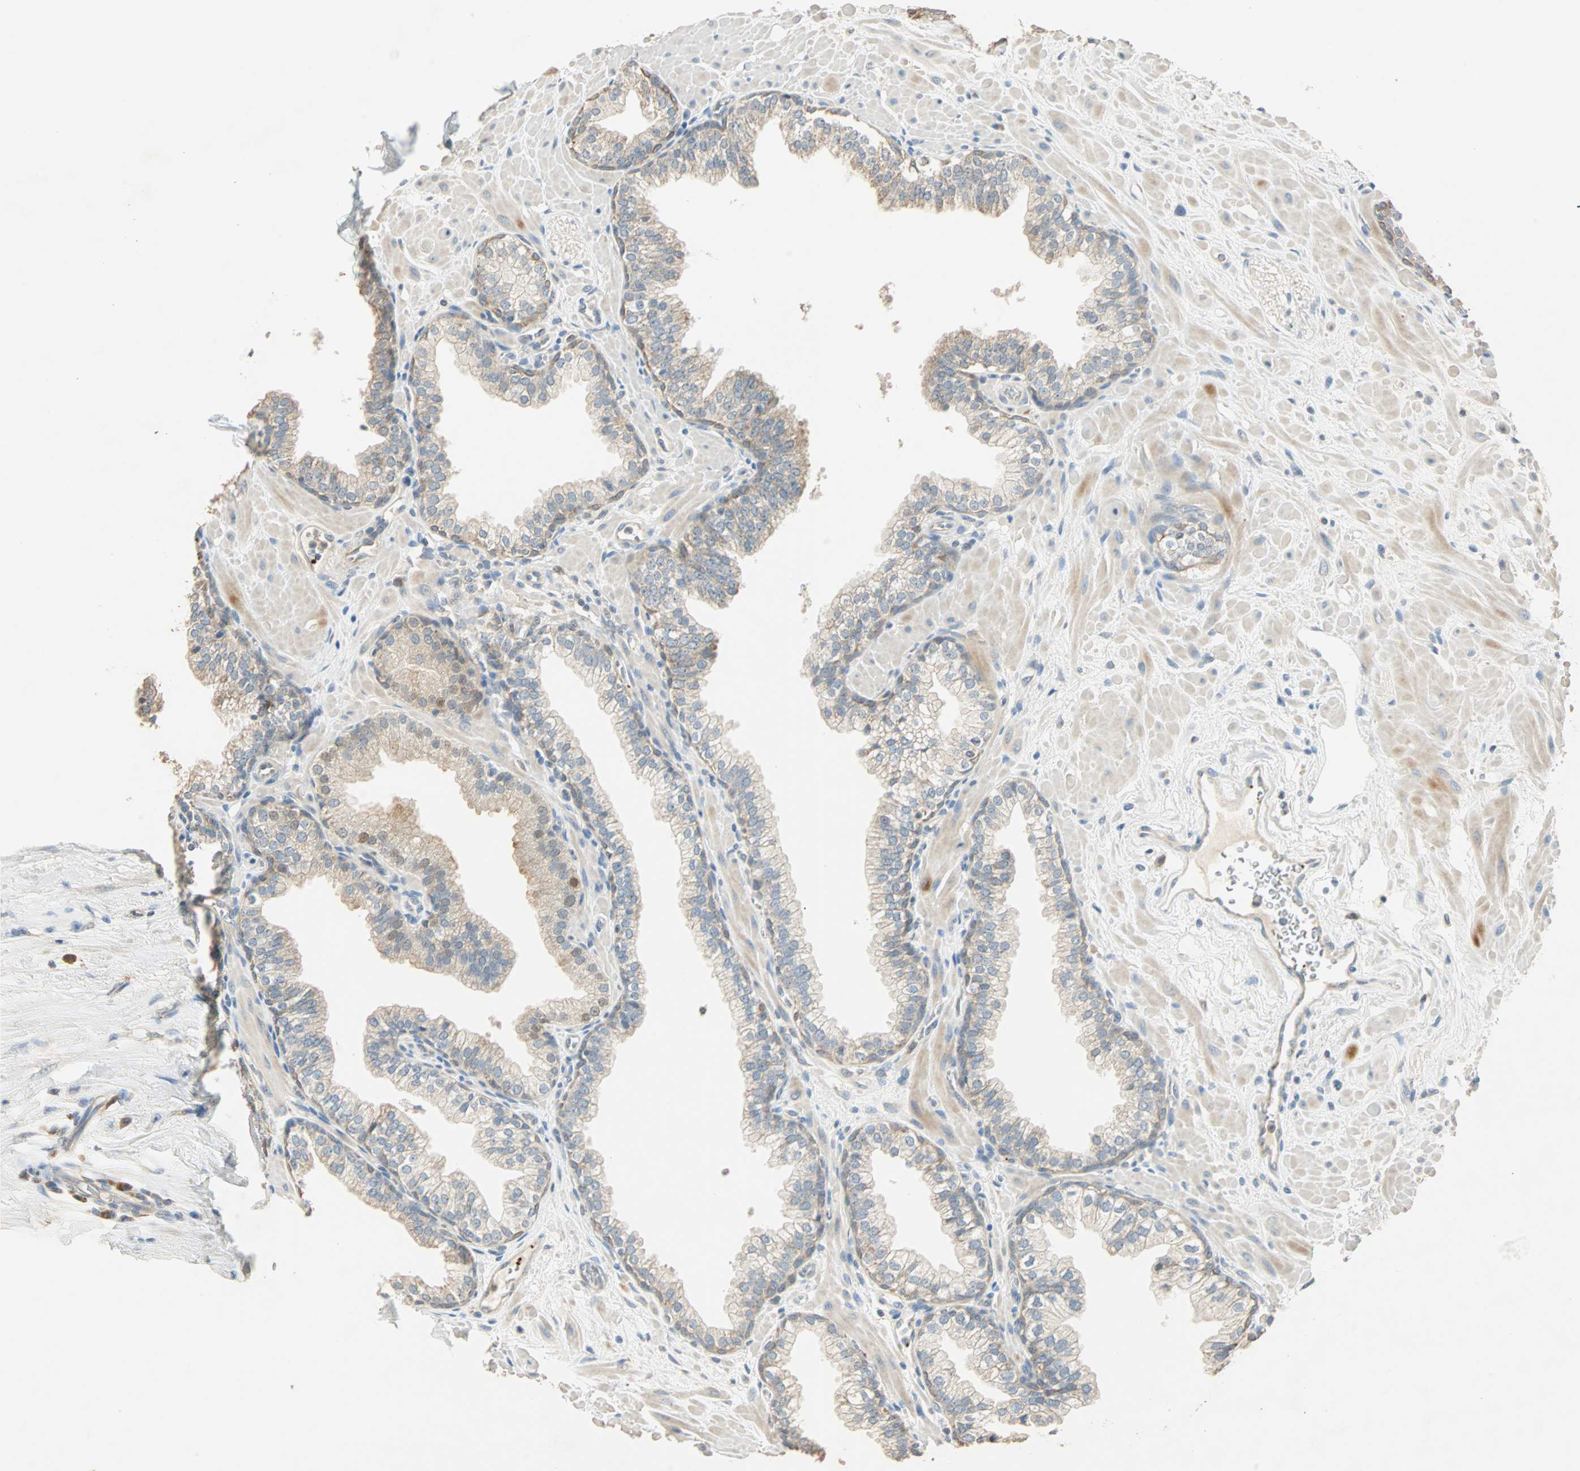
{"staining": {"intensity": "weak", "quantity": "25%-75%", "location": "cytoplasmic/membranous"}, "tissue": "prostate", "cell_type": "Glandular cells", "image_type": "normal", "snomed": [{"axis": "morphology", "description": "Normal tissue, NOS"}, {"axis": "topography", "description": "Prostate"}], "caption": "Prostate stained with DAB (3,3'-diaminobenzidine) immunohistochemistry (IHC) reveals low levels of weak cytoplasmic/membranous positivity in approximately 25%-75% of glandular cells.", "gene": "RAD18", "patient": {"sex": "male", "age": 60}}